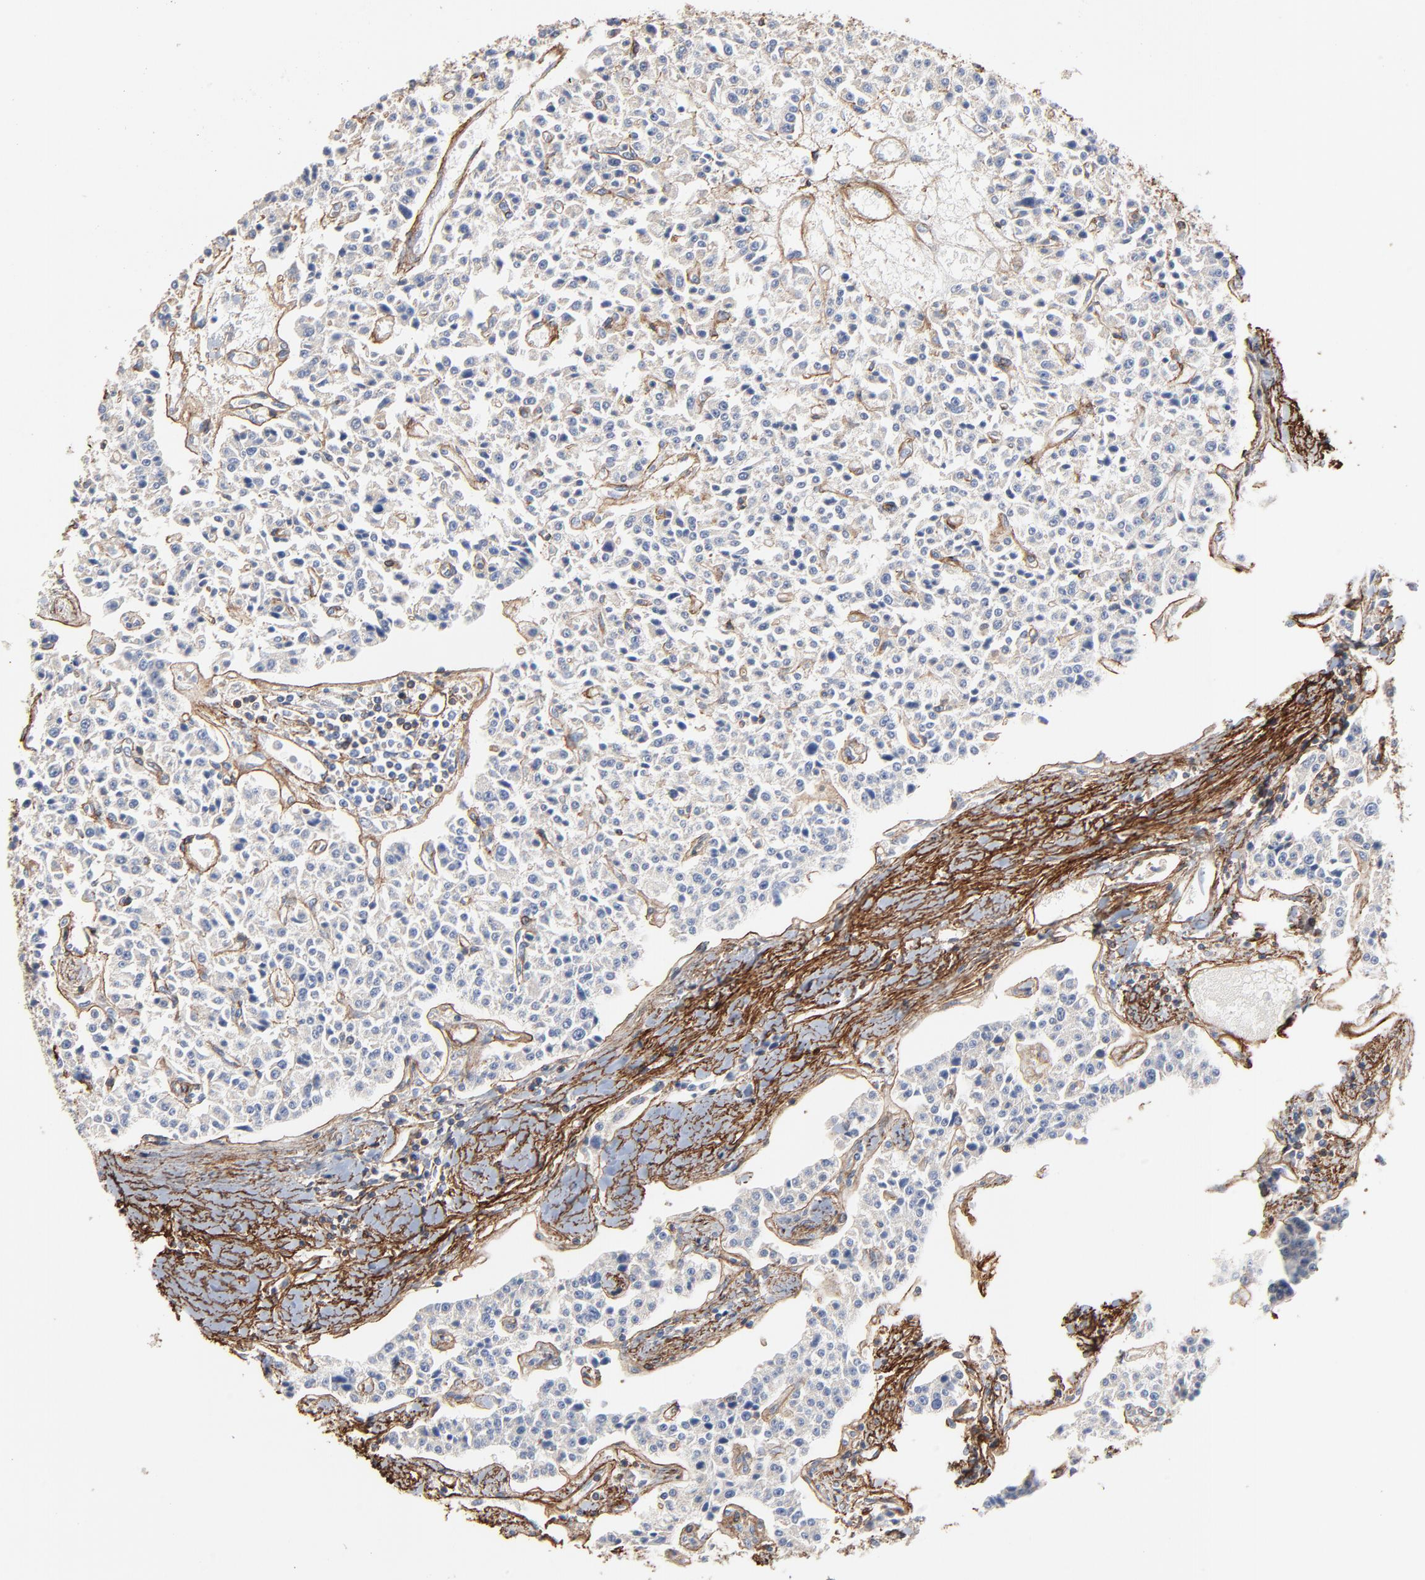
{"staining": {"intensity": "negative", "quantity": "none", "location": "none"}, "tissue": "carcinoid", "cell_type": "Tumor cells", "image_type": "cancer", "snomed": [{"axis": "morphology", "description": "Carcinoid, malignant, NOS"}, {"axis": "topography", "description": "Stomach"}], "caption": "High magnification brightfield microscopy of carcinoid (malignant) stained with DAB (3,3'-diaminobenzidine) (brown) and counterstained with hematoxylin (blue): tumor cells show no significant staining. The staining was performed using DAB to visualize the protein expression in brown, while the nuclei were stained in blue with hematoxylin (Magnification: 20x).", "gene": "SKAP1", "patient": {"sex": "female", "age": 76}}